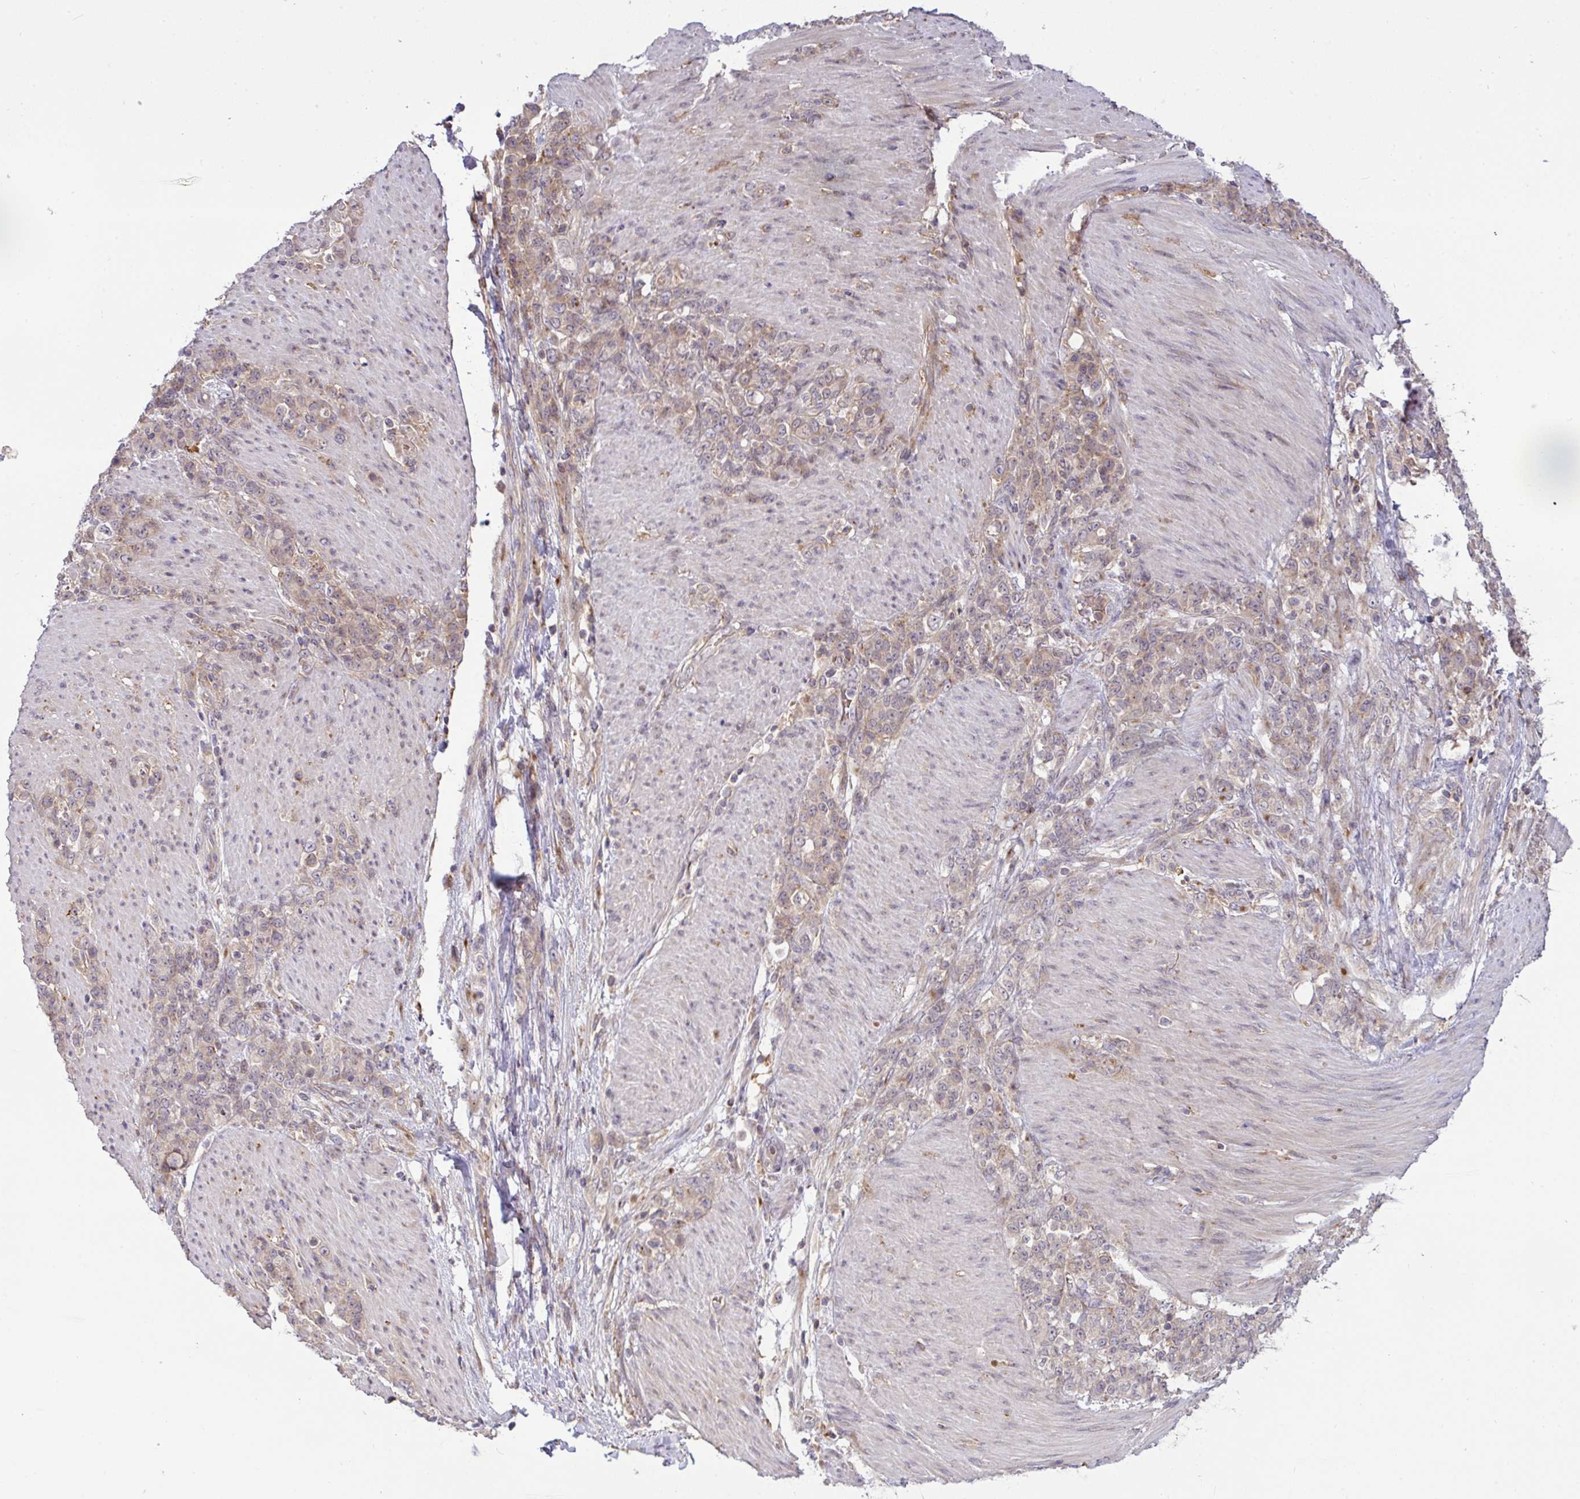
{"staining": {"intensity": "weak", "quantity": "25%-75%", "location": "cytoplasmic/membranous"}, "tissue": "stomach cancer", "cell_type": "Tumor cells", "image_type": "cancer", "snomed": [{"axis": "morphology", "description": "Adenocarcinoma, NOS"}, {"axis": "topography", "description": "Stomach"}], "caption": "High-power microscopy captured an immunohistochemistry image of stomach cancer (adenocarcinoma), revealing weak cytoplasmic/membranous expression in about 25%-75% of tumor cells. Ihc stains the protein of interest in brown and the nuclei are stained blue.", "gene": "SLC9A6", "patient": {"sex": "female", "age": 79}}